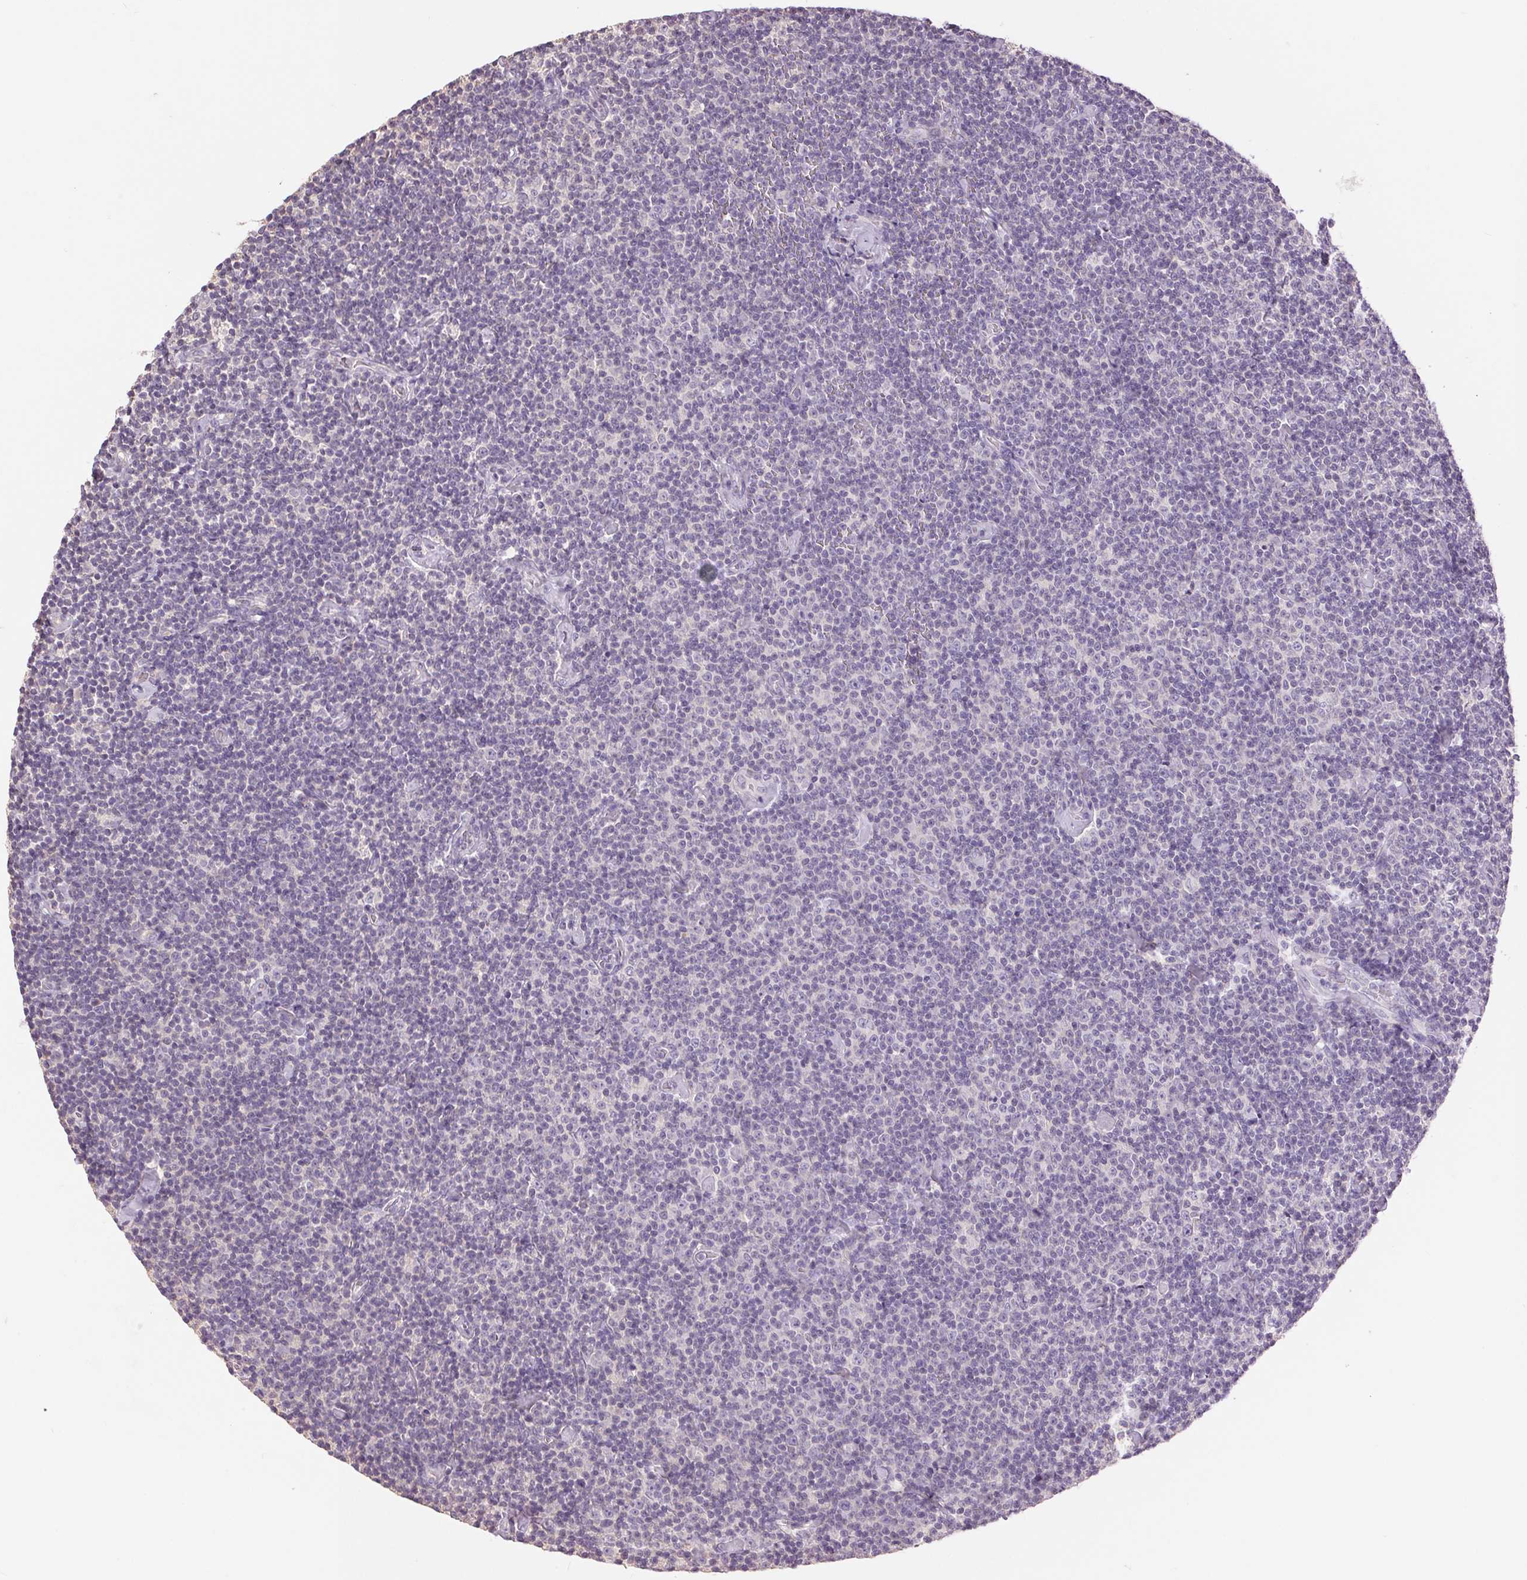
{"staining": {"intensity": "negative", "quantity": "none", "location": "none"}, "tissue": "lymphoma", "cell_type": "Tumor cells", "image_type": "cancer", "snomed": [{"axis": "morphology", "description": "Malignant lymphoma, non-Hodgkin's type, Low grade"}, {"axis": "topography", "description": "Lymph node"}], "caption": "Immunohistochemistry (IHC) photomicrograph of neoplastic tissue: lymphoma stained with DAB shows no significant protein expression in tumor cells.", "gene": "FXYD4", "patient": {"sex": "male", "age": 81}}